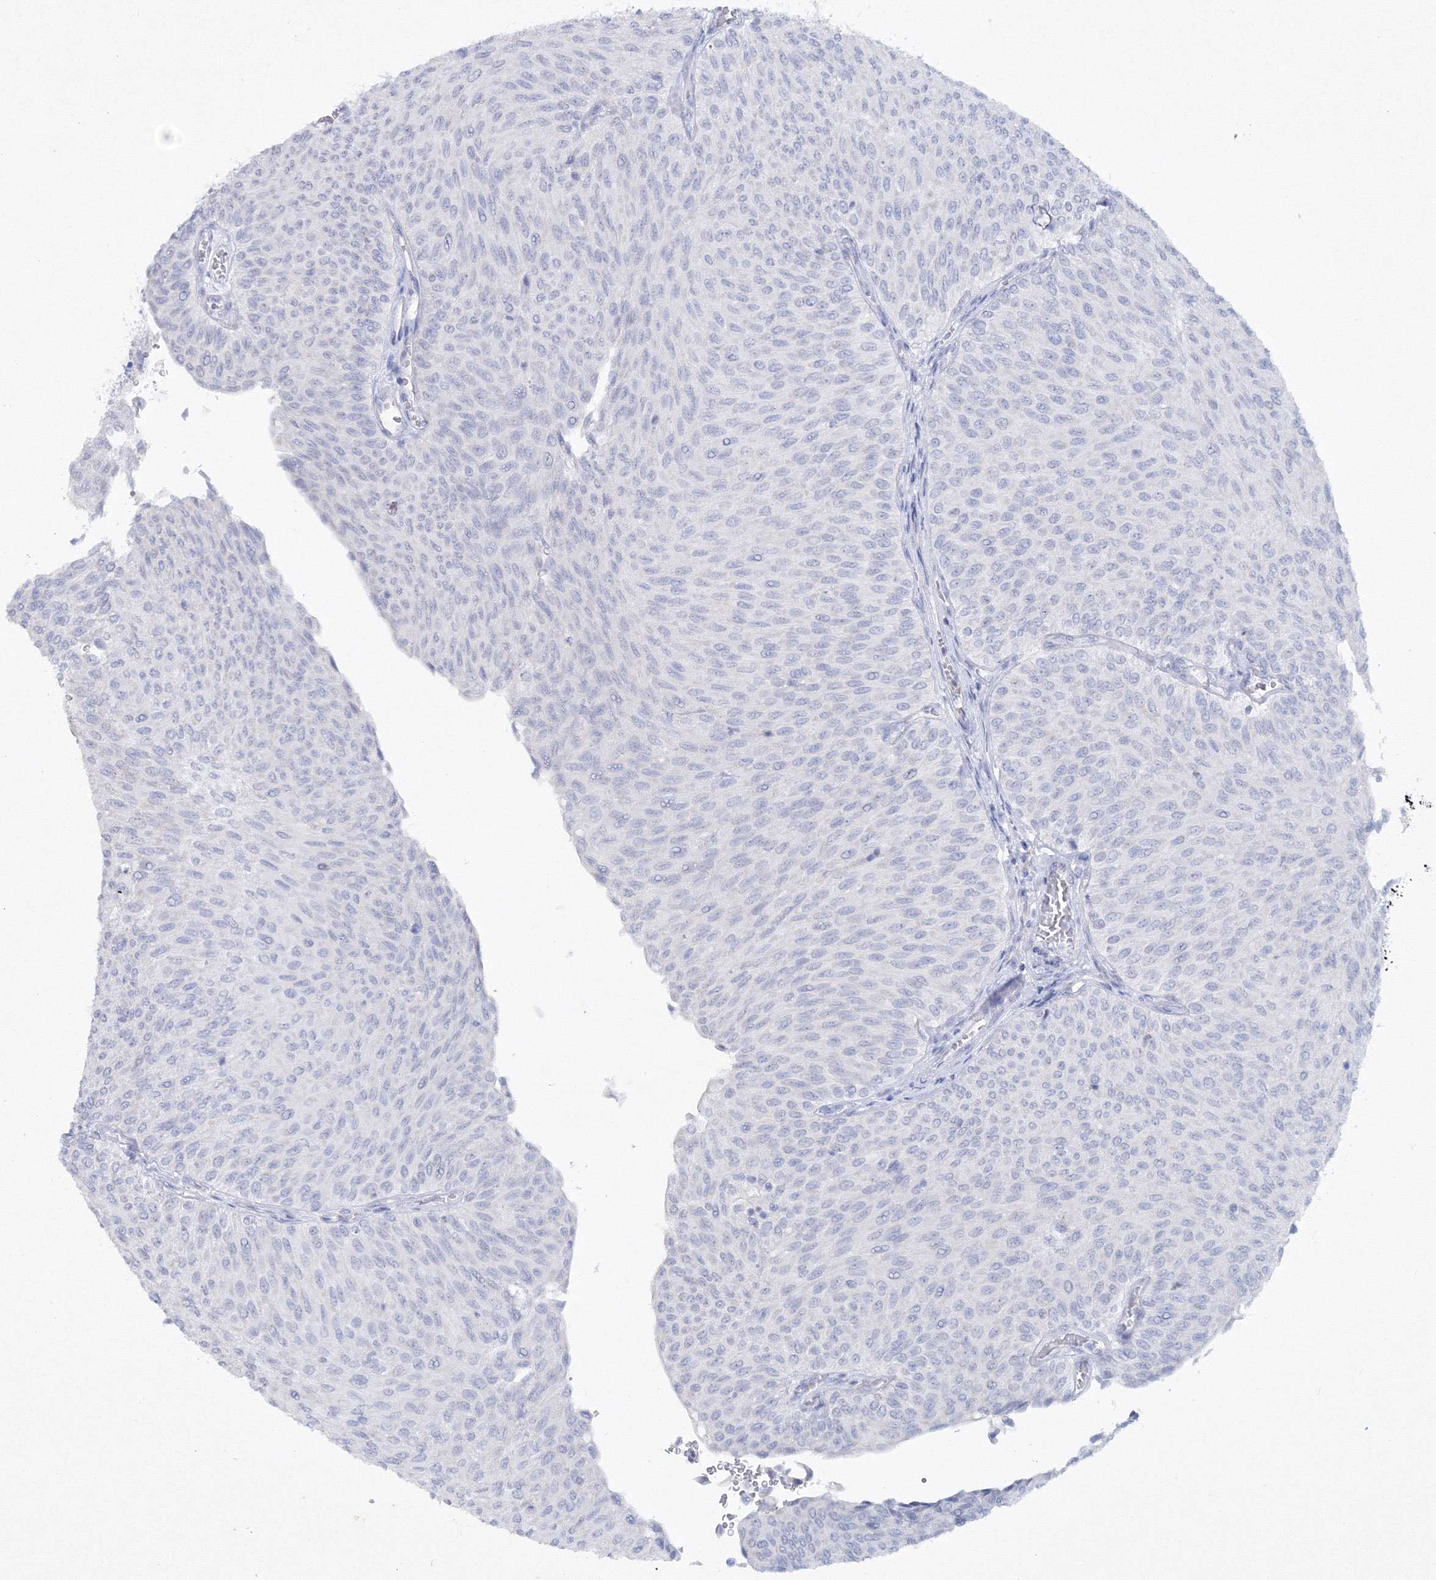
{"staining": {"intensity": "negative", "quantity": "none", "location": "none"}, "tissue": "urothelial cancer", "cell_type": "Tumor cells", "image_type": "cancer", "snomed": [{"axis": "morphology", "description": "Urothelial carcinoma, Low grade"}, {"axis": "topography", "description": "Urinary bladder"}], "caption": "This is an immunohistochemistry micrograph of human urothelial cancer. There is no positivity in tumor cells.", "gene": "GCKR", "patient": {"sex": "male", "age": 78}}